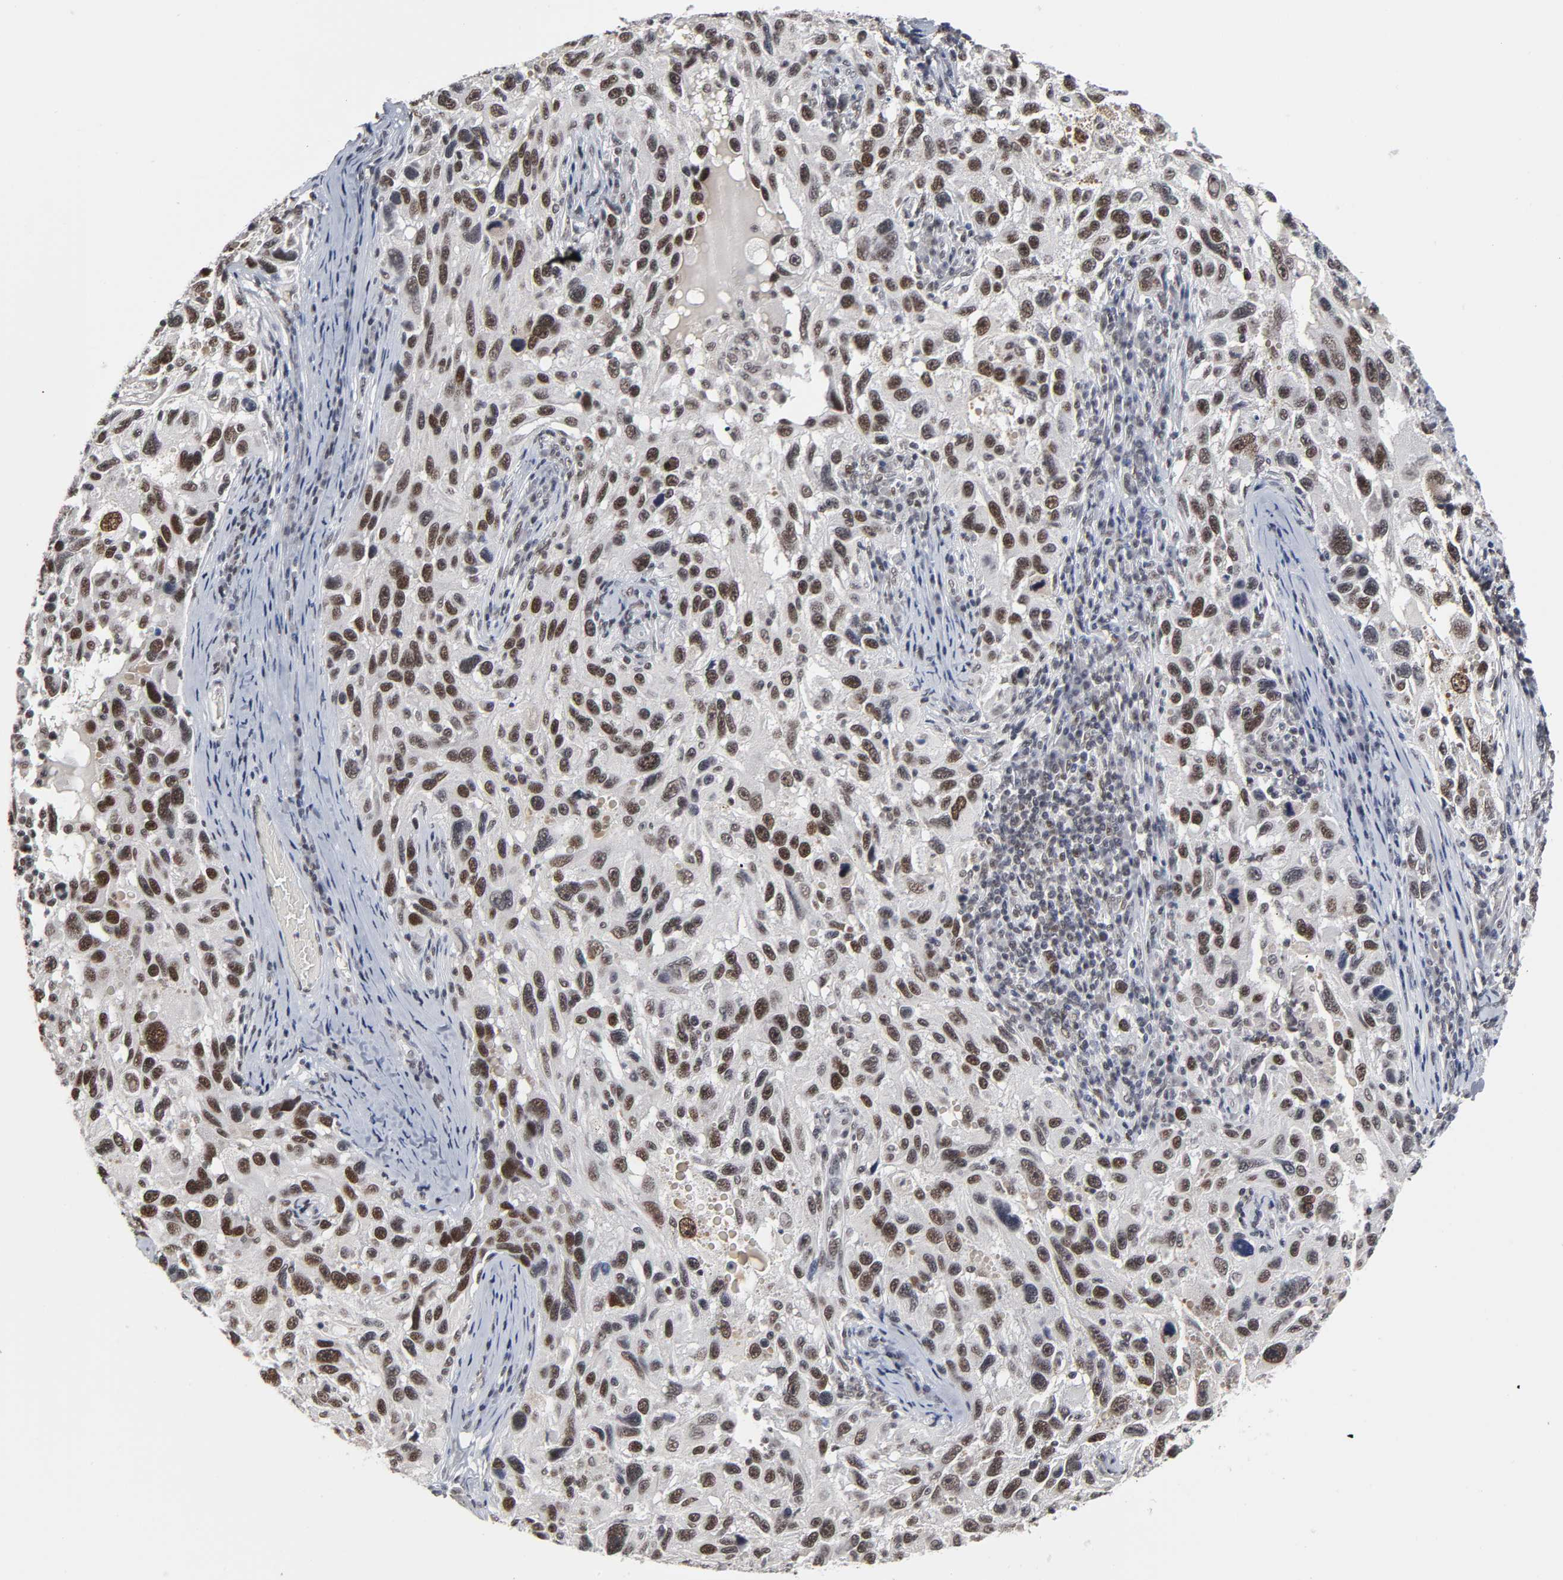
{"staining": {"intensity": "moderate", "quantity": ">75%", "location": "nuclear"}, "tissue": "melanoma", "cell_type": "Tumor cells", "image_type": "cancer", "snomed": [{"axis": "morphology", "description": "Malignant melanoma, NOS"}, {"axis": "topography", "description": "Skin"}], "caption": "Immunohistochemical staining of melanoma reveals medium levels of moderate nuclear protein staining in approximately >75% of tumor cells.", "gene": "TRIM33", "patient": {"sex": "male", "age": 53}}